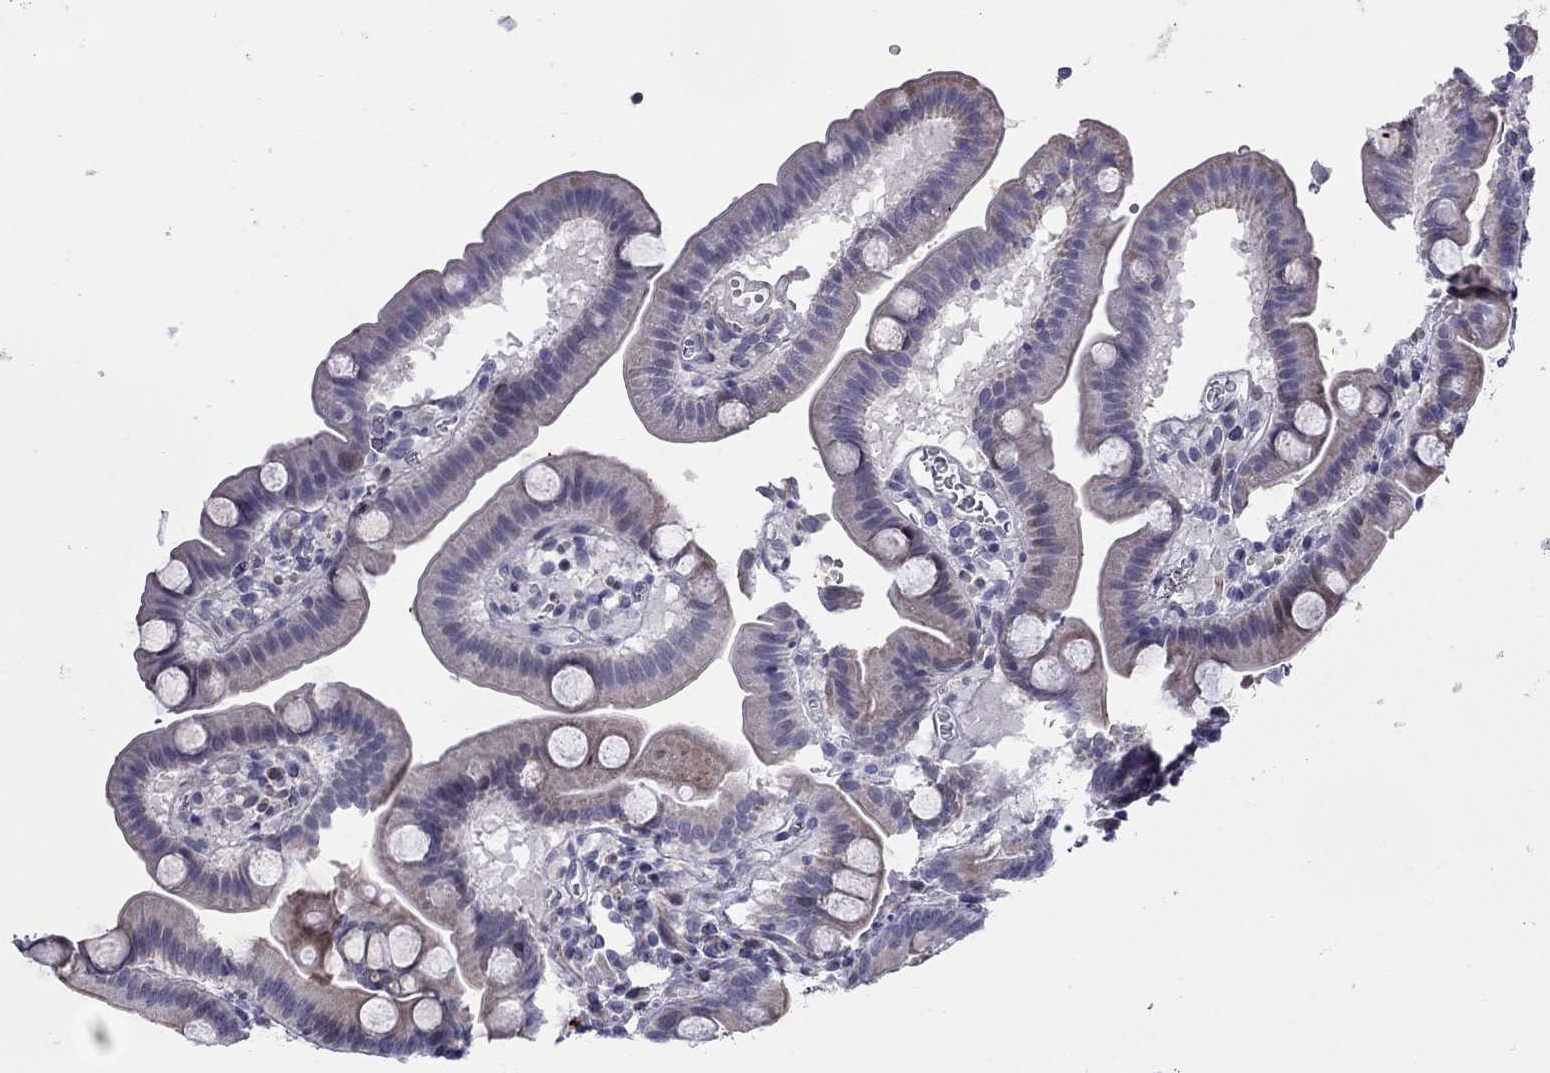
{"staining": {"intensity": "moderate", "quantity": "25%-75%", "location": "cytoplasmic/membranous"}, "tissue": "duodenum", "cell_type": "Glandular cells", "image_type": "normal", "snomed": [{"axis": "morphology", "description": "Normal tissue, NOS"}, {"axis": "topography", "description": "Duodenum"}], "caption": "A medium amount of moderate cytoplasmic/membranous expression is appreciated in approximately 25%-75% of glandular cells in unremarkable duodenum. Nuclei are stained in blue.", "gene": "C8orf88", "patient": {"sex": "male", "age": 59}}